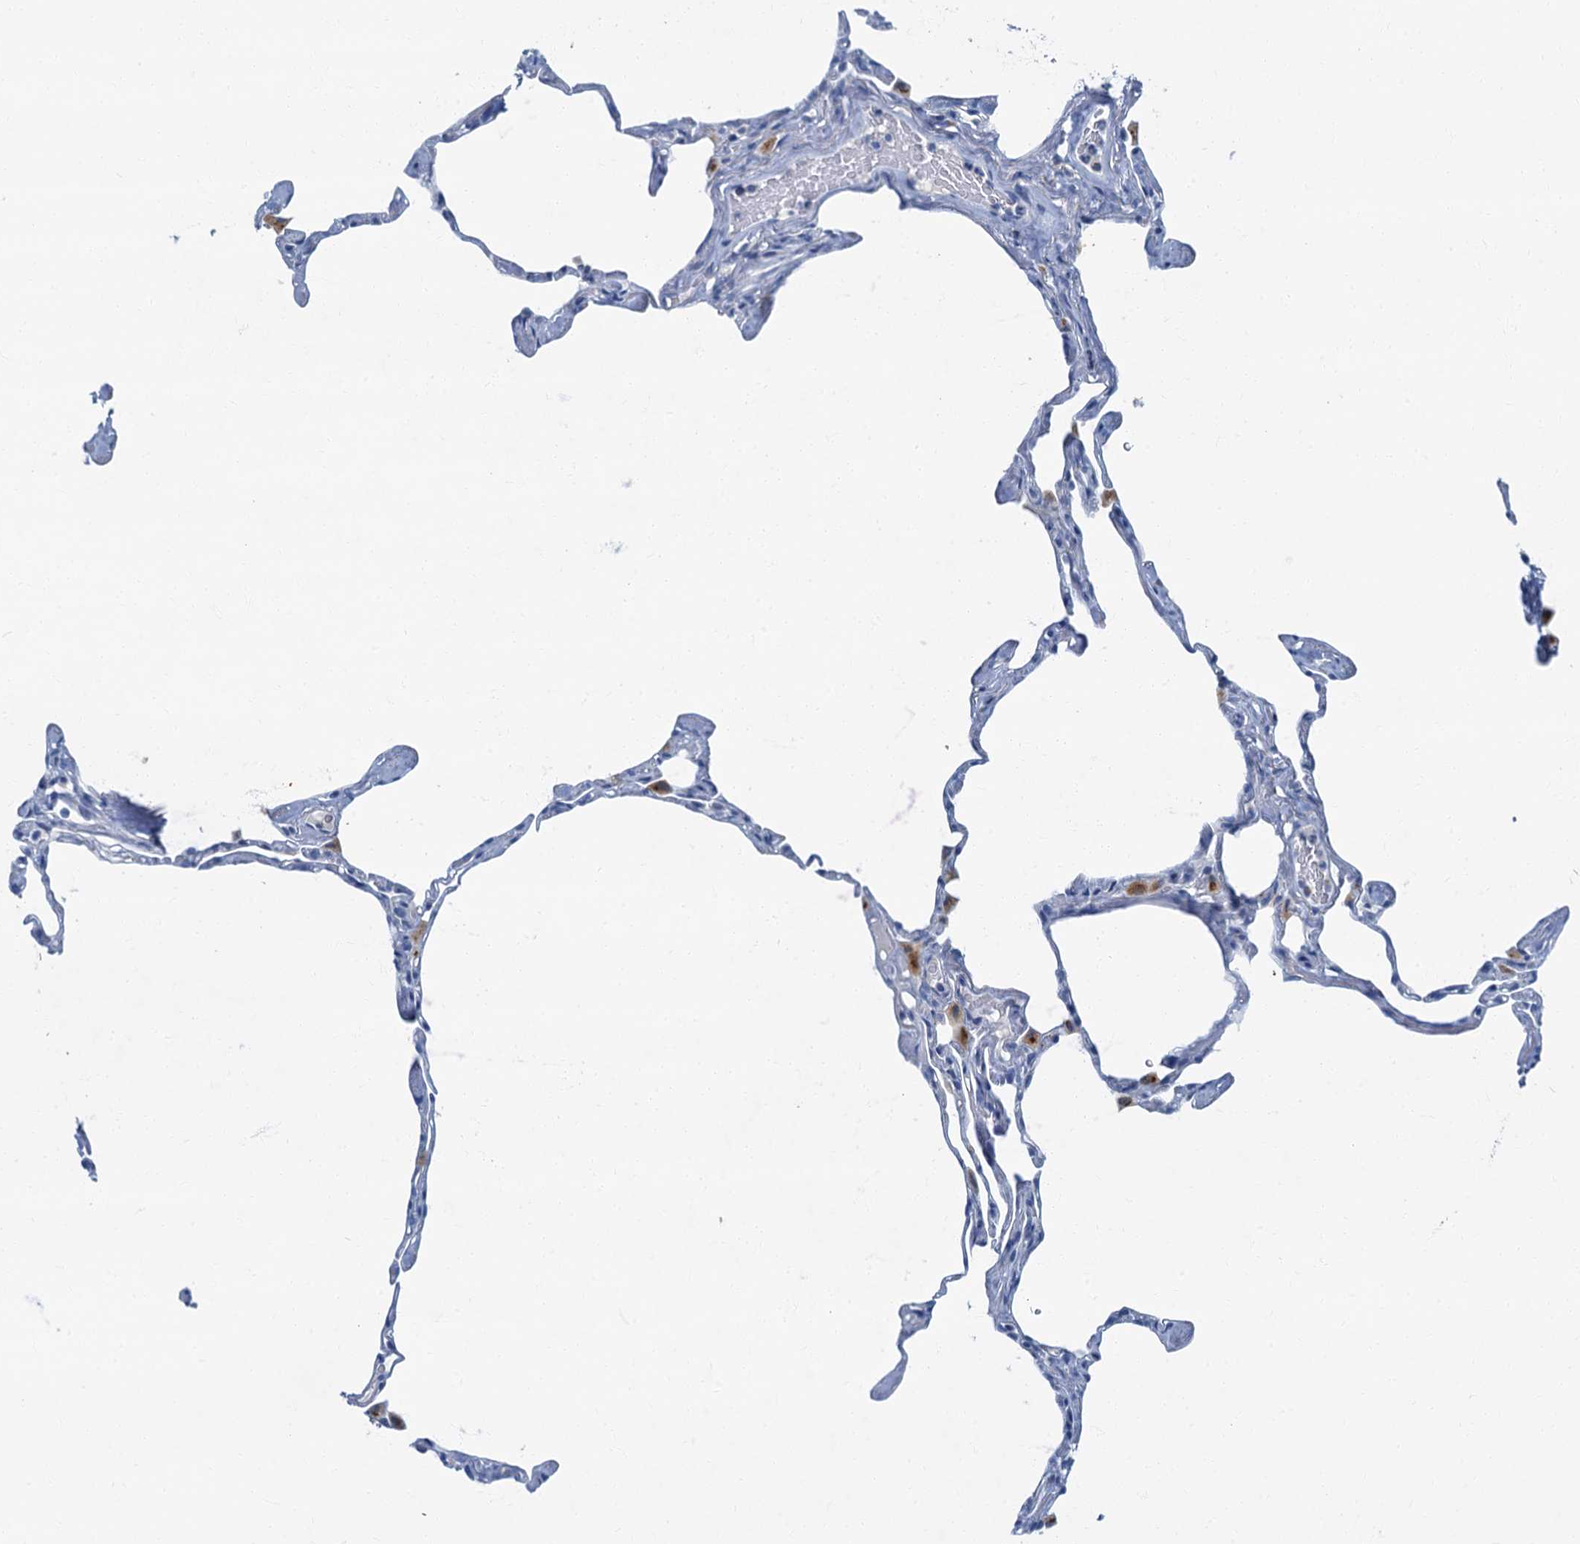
{"staining": {"intensity": "moderate", "quantity": "<25%", "location": "cytoplasmic/membranous"}, "tissue": "lung", "cell_type": "Alveolar cells", "image_type": "normal", "snomed": [{"axis": "morphology", "description": "Normal tissue, NOS"}, {"axis": "topography", "description": "Lung"}], "caption": "Immunohistochemical staining of benign lung displays <25% levels of moderate cytoplasmic/membranous protein positivity in about <25% of alveolar cells.", "gene": "LYPD3", "patient": {"sex": "male", "age": 65}}